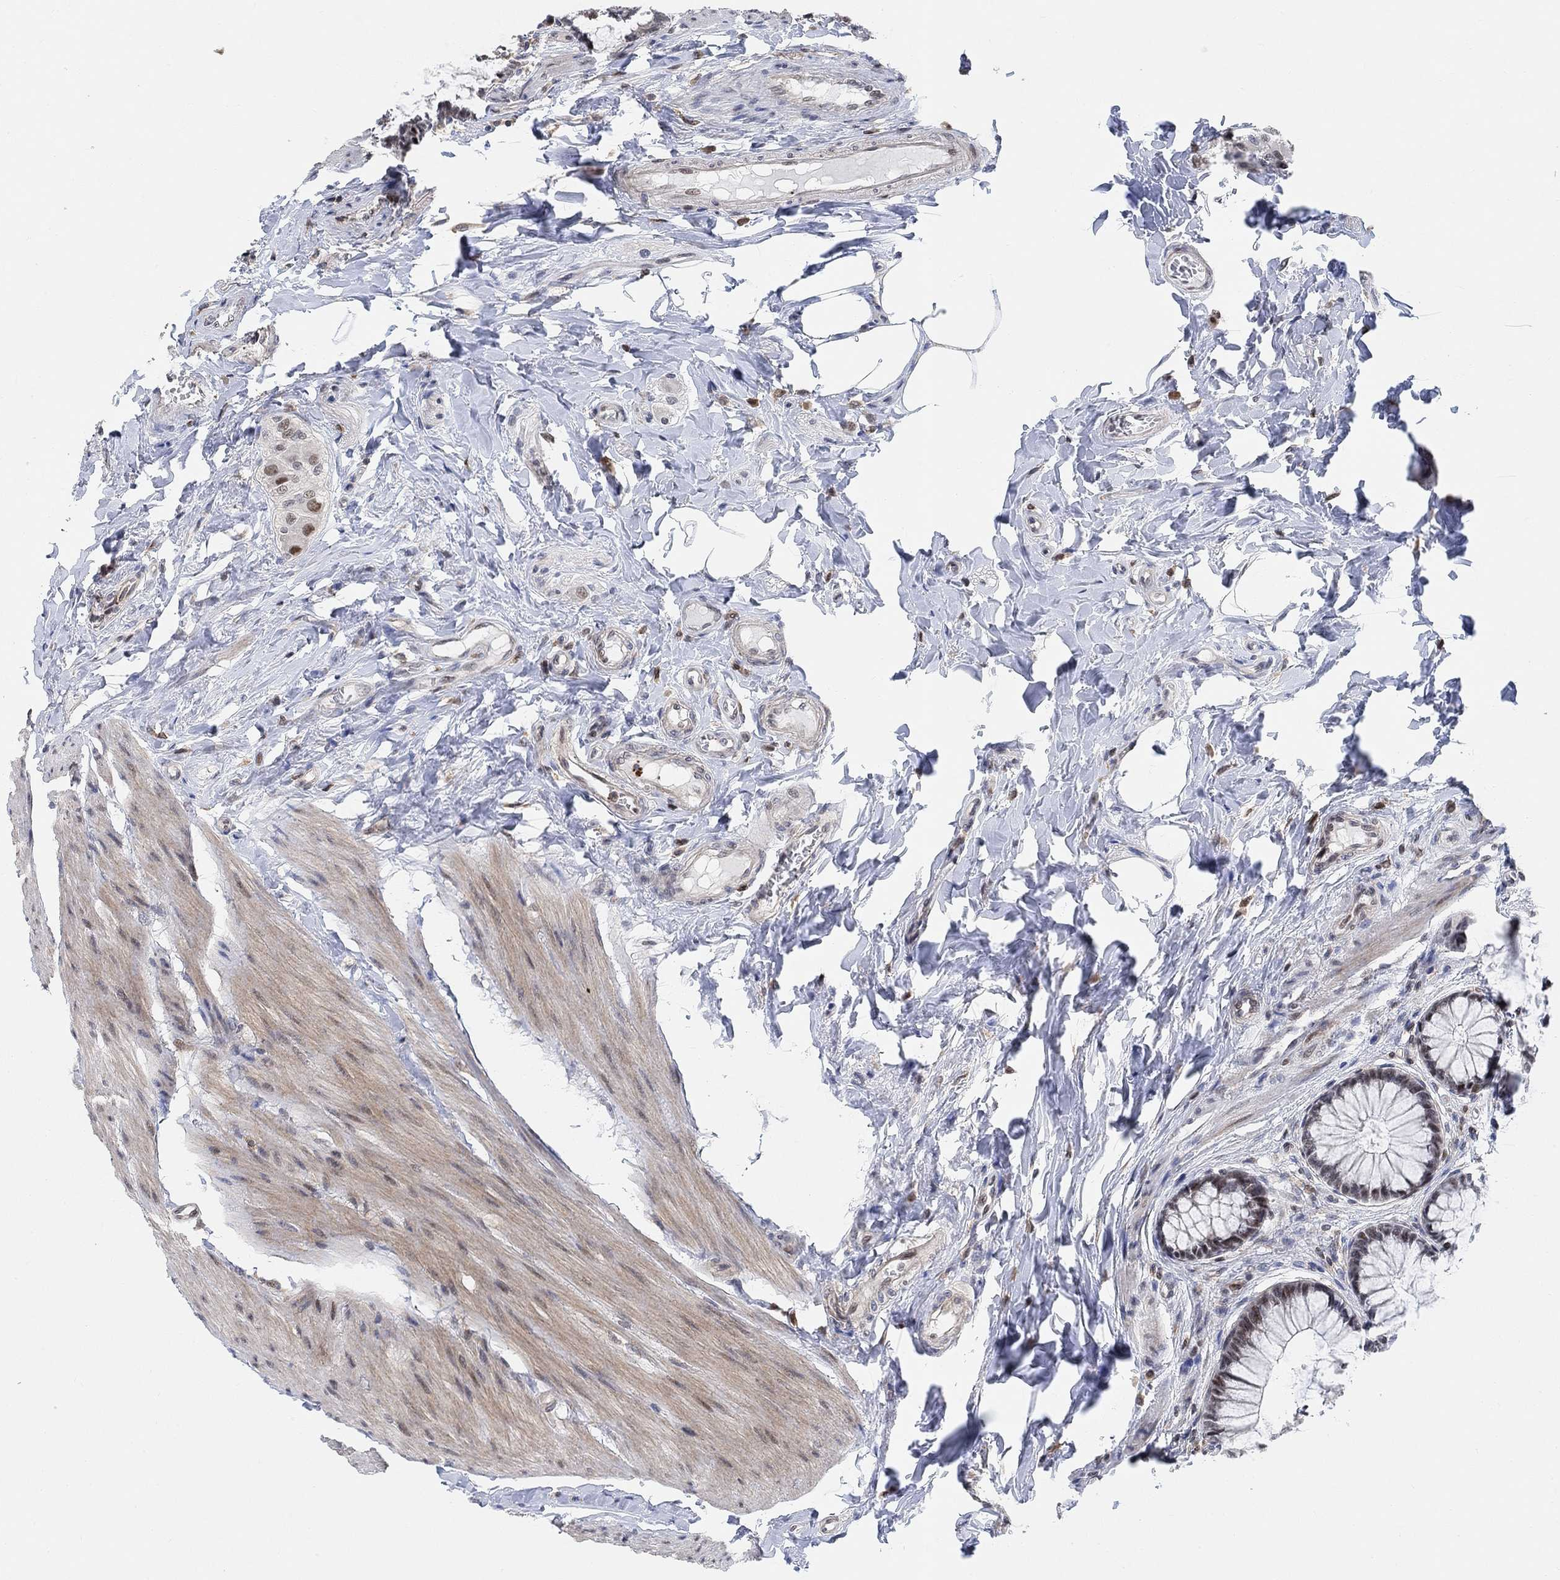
{"staining": {"intensity": "moderate", "quantity": "<25%", "location": "nuclear"}, "tissue": "colon", "cell_type": "Endothelial cells", "image_type": "normal", "snomed": [{"axis": "morphology", "description": "Normal tissue, NOS"}, {"axis": "topography", "description": "Colon"}], "caption": "Protein staining of benign colon displays moderate nuclear staining in approximately <25% of endothelial cells.", "gene": "PWWP2B", "patient": {"sex": "female", "age": 65}}